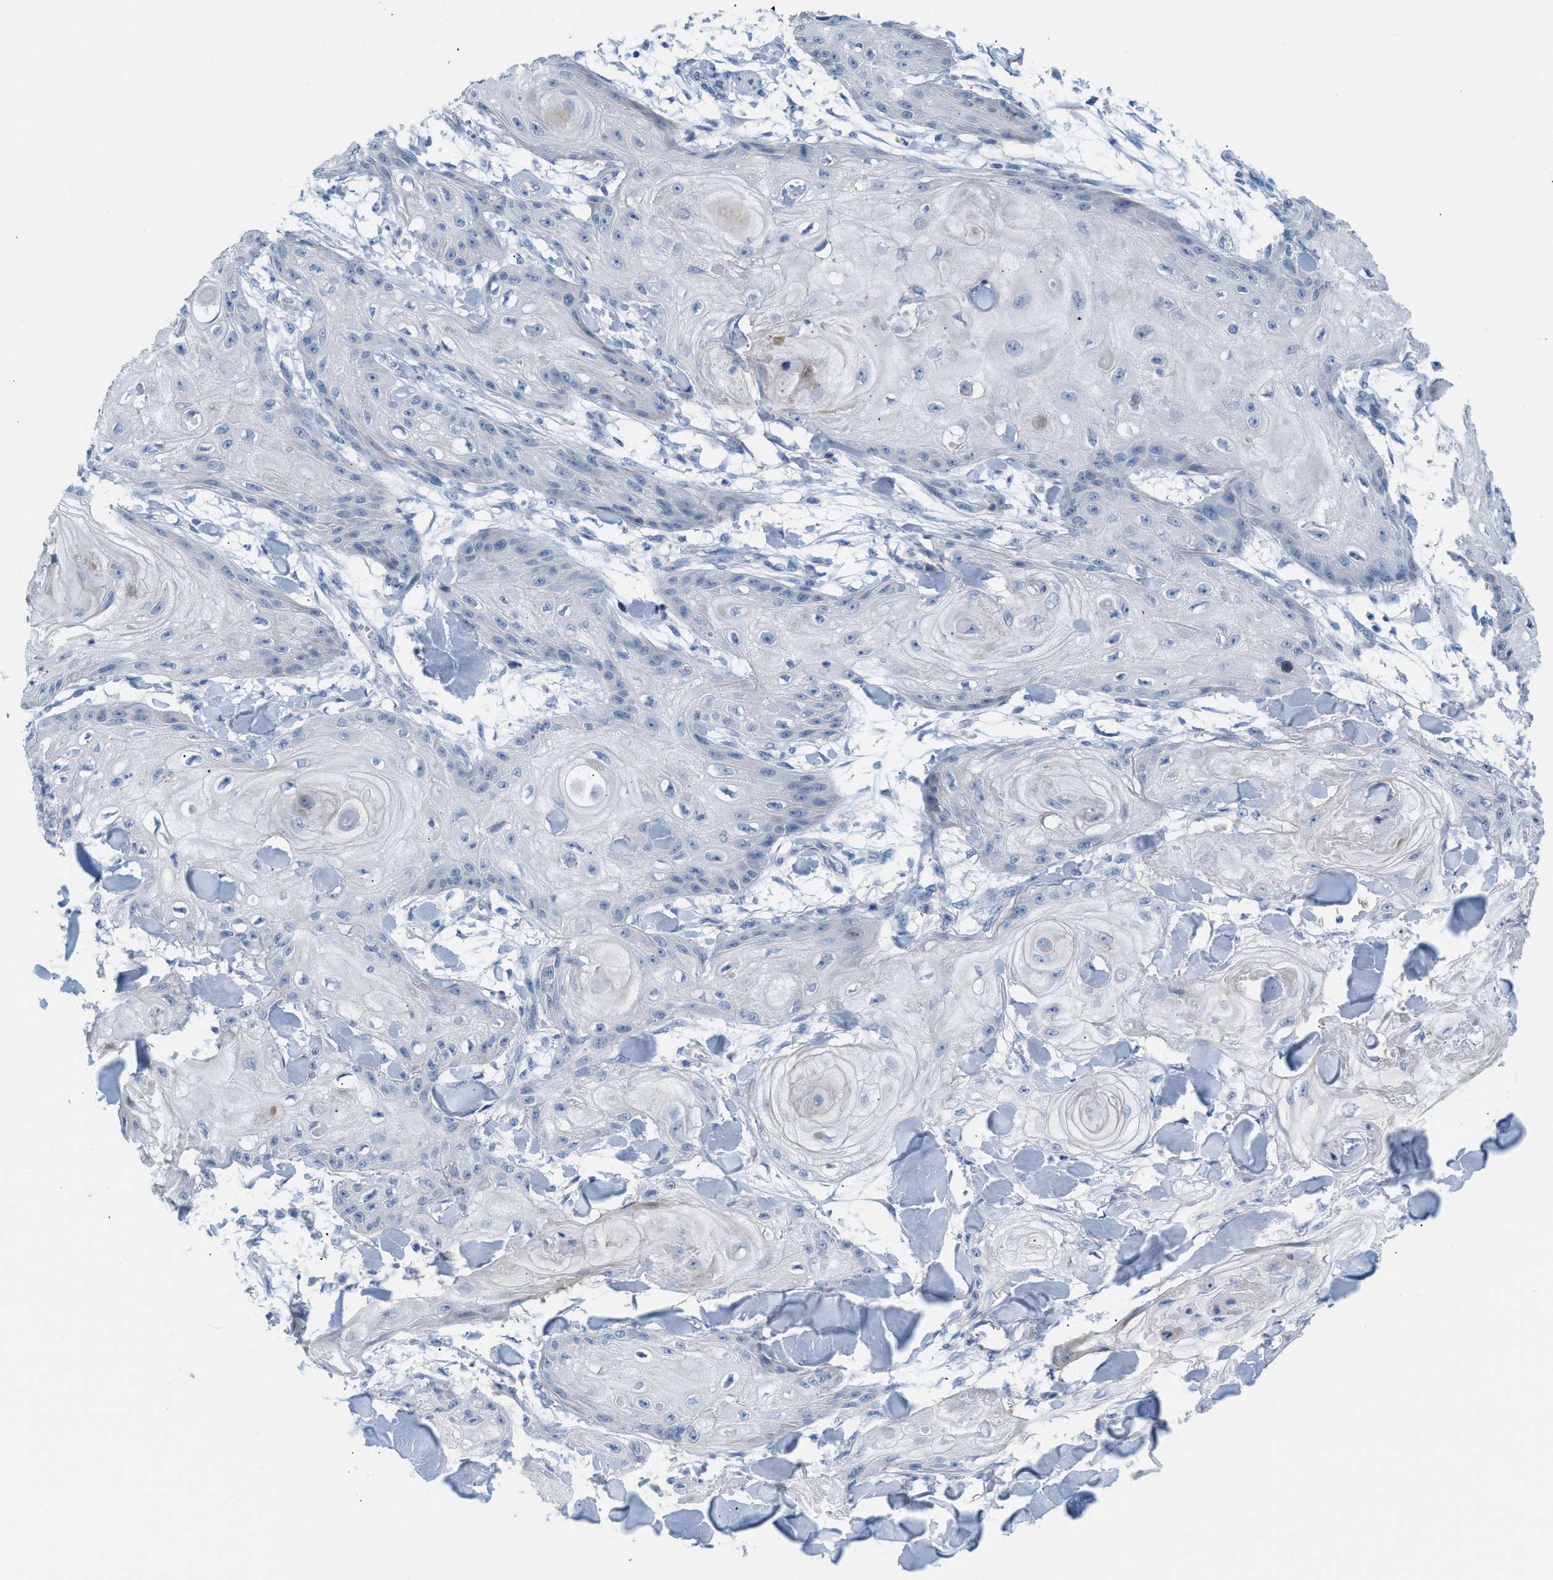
{"staining": {"intensity": "negative", "quantity": "none", "location": "none"}, "tissue": "skin cancer", "cell_type": "Tumor cells", "image_type": "cancer", "snomed": [{"axis": "morphology", "description": "Squamous cell carcinoma, NOS"}, {"axis": "topography", "description": "Skin"}], "caption": "This is an immunohistochemistry (IHC) image of human skin squamous cell carcinoma. There is no positivity in tumor cells.", "gene": "MPP3", "patient": {"sex": "male", "age": 74}}